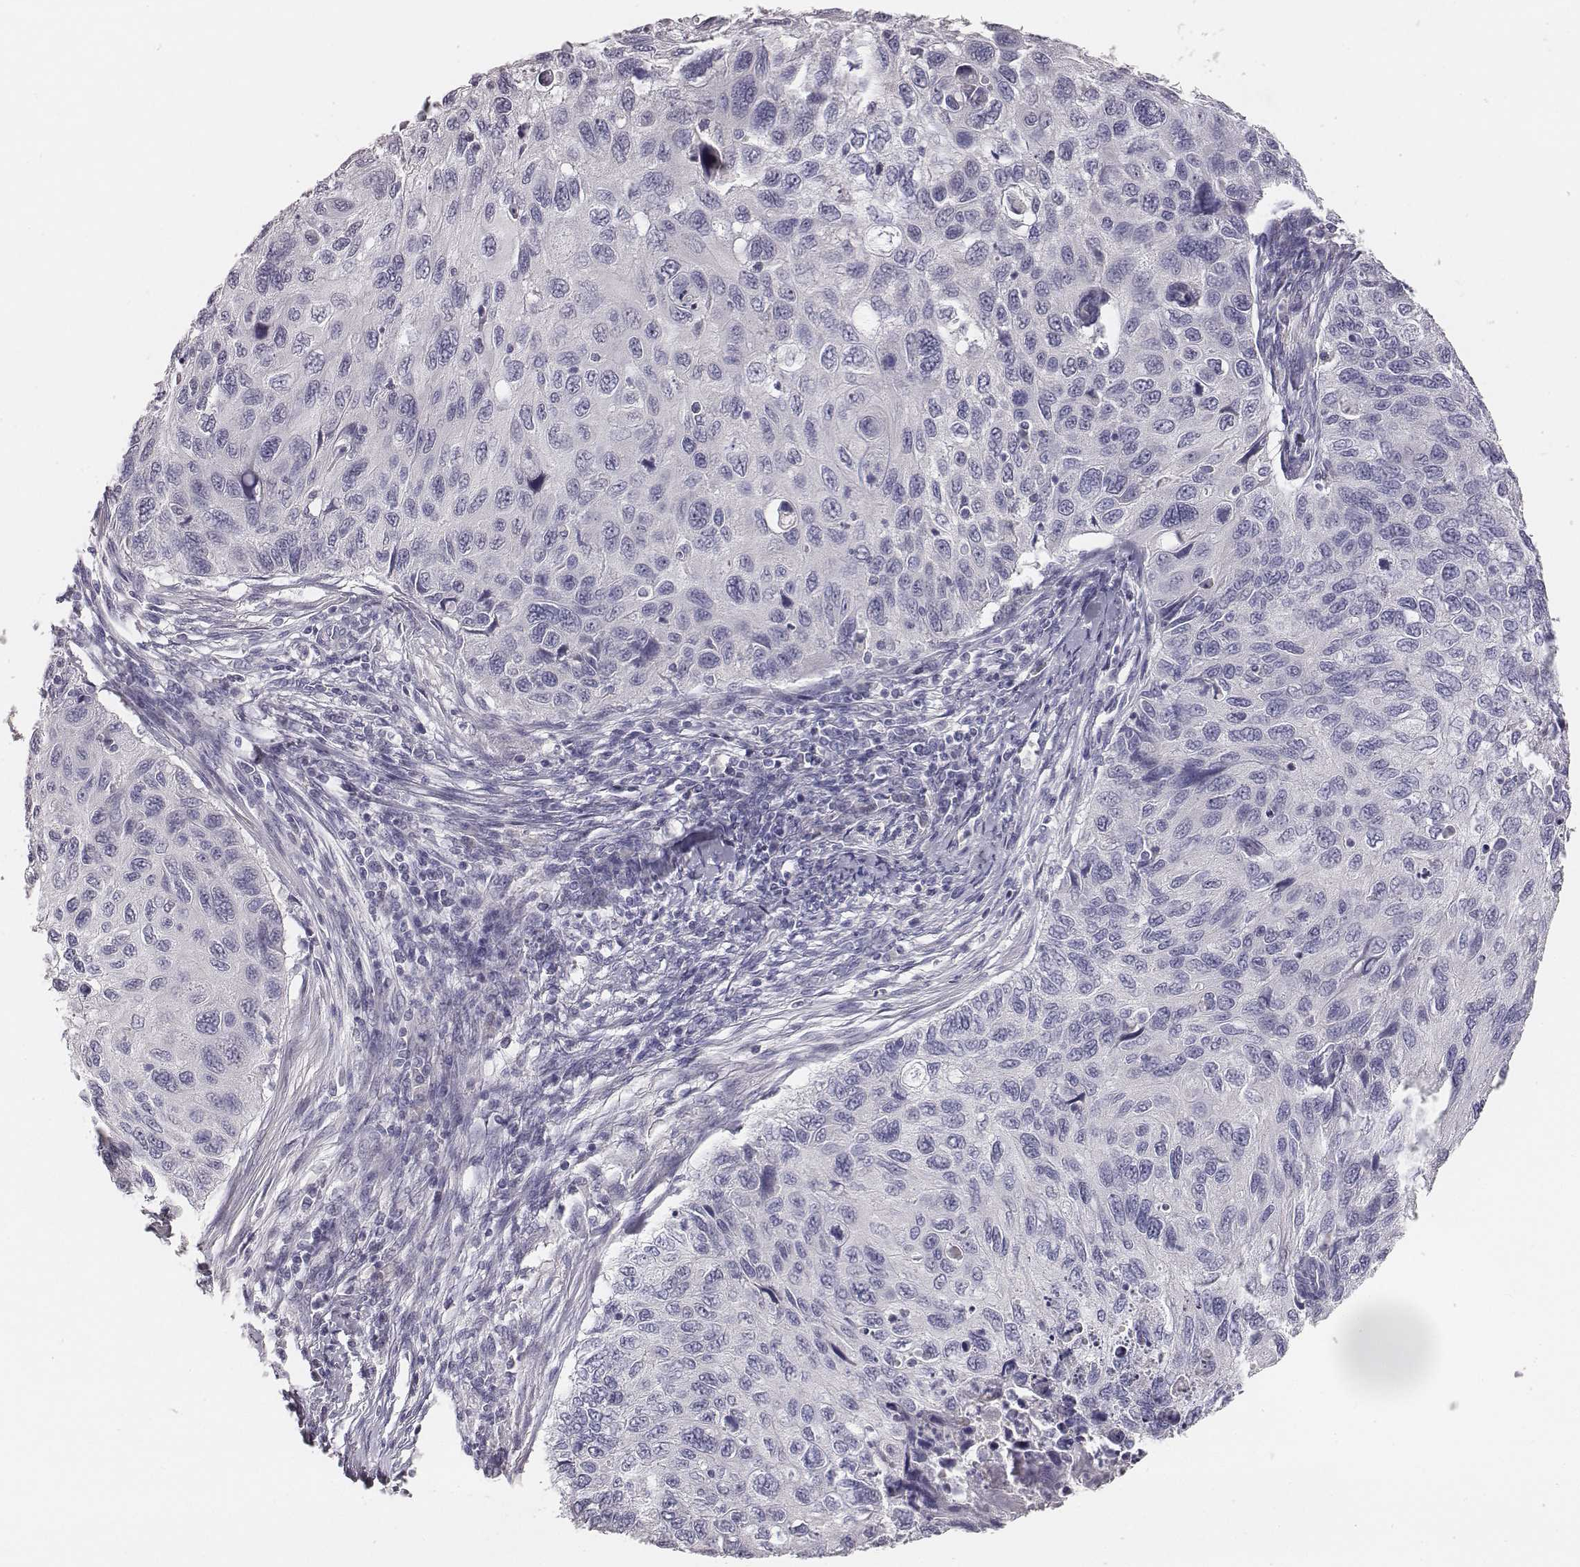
{"staining": {"intensity": "negative", "quantity": "none", "location": "none"}, "tissue": "cervical cancer", "cell_type": "Tumor cells", "image_type": "cancer", "snomed": [{"axis": "morphology", "description": "Squamous cell carcinoma, NOS"}, {"axis": "topography", "description": "Cervix"}], "caption": "Protein analysis of squamous cell carcinoma (cervical) reveals no significant positivity in tumor cells. (DAB immunohistochemistry with hematoxylin counter stain).", "gene": "MYH6", "patient": {"sex": "female", "age": 70}}